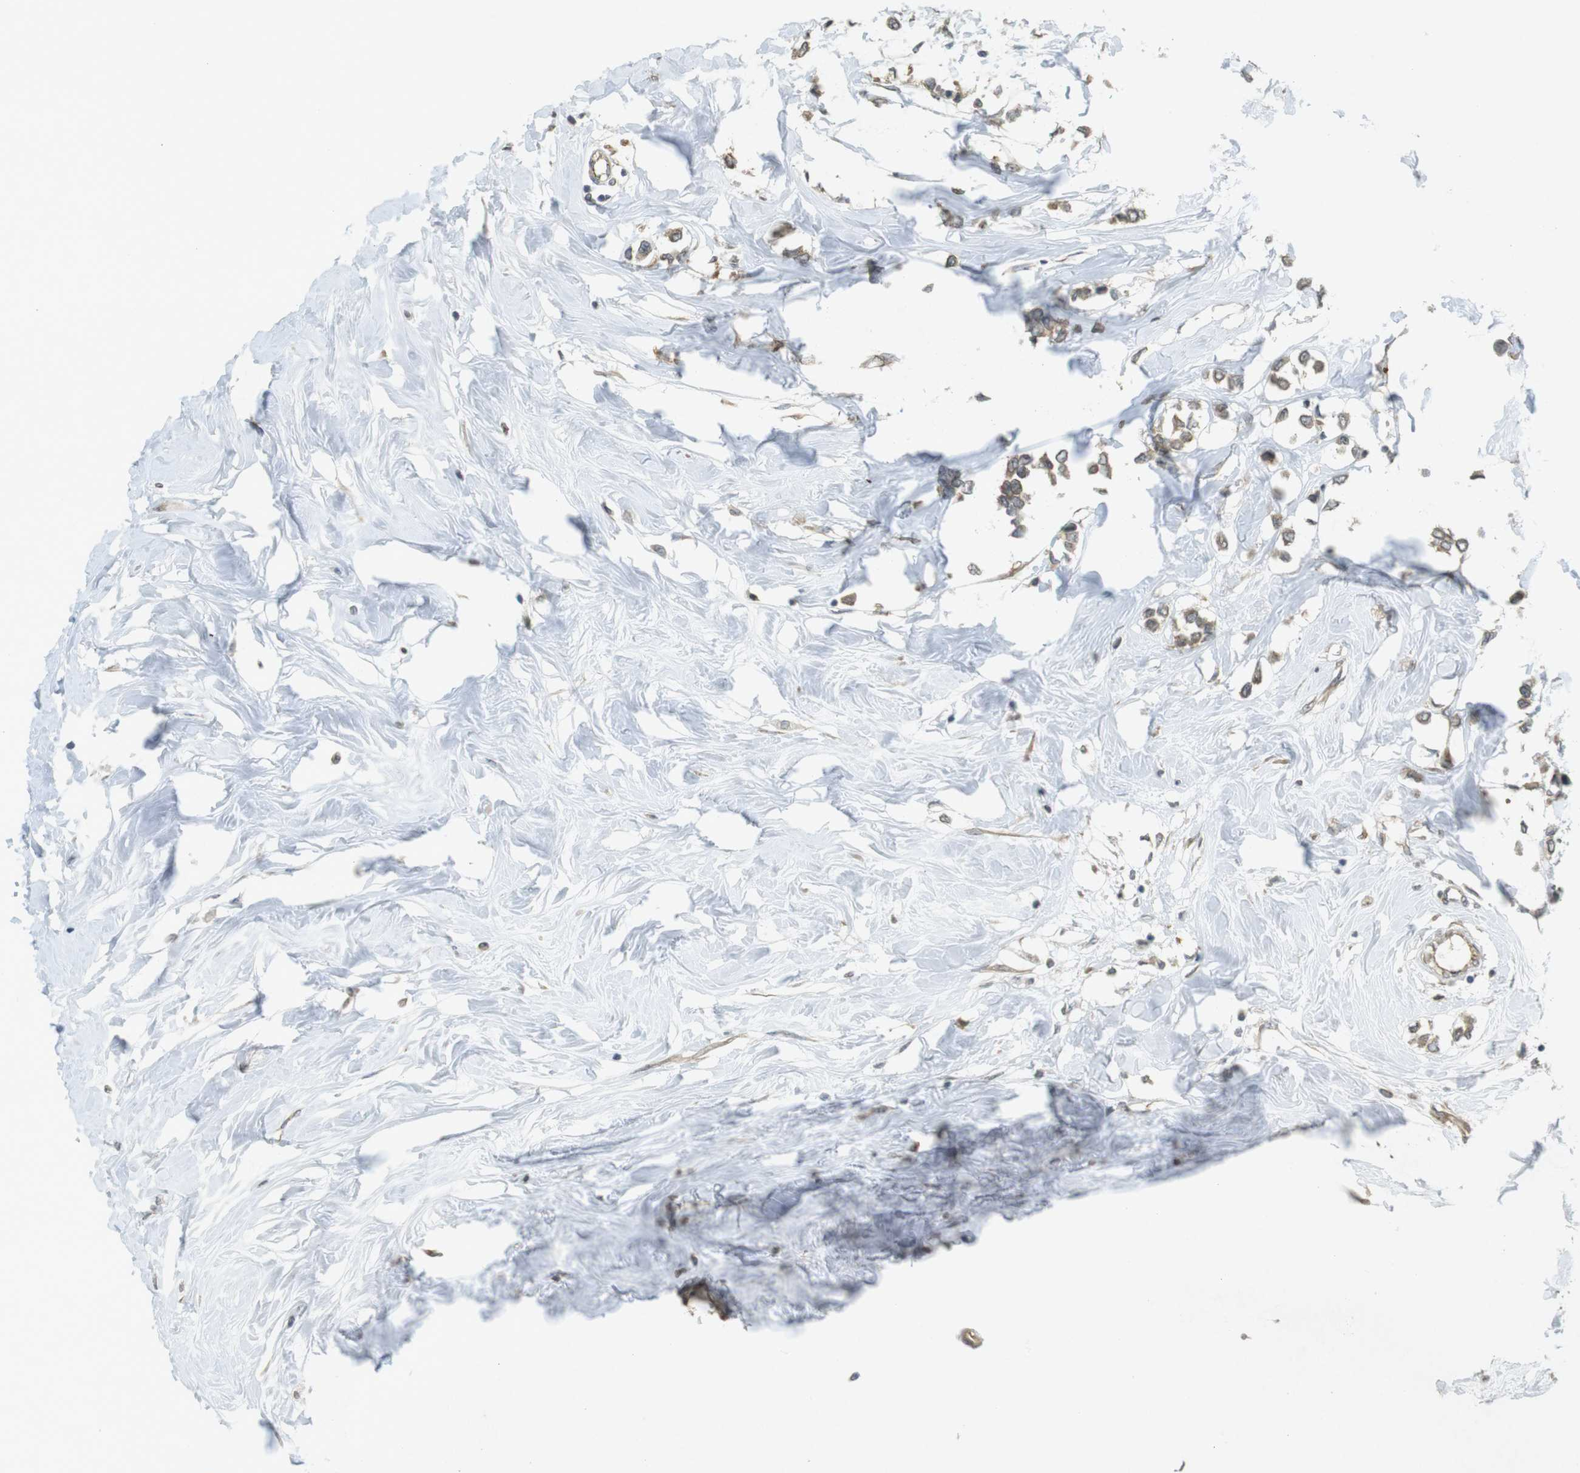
{"staining": {"intensity": "moderate", "quantity": ">75%", "location": "cytoplasmic/membranous"}, "tissue": "breast cancer", "cell_type": "Tumor cells", "image_type": "cancer", "snomed": [{"axis": "morphology", "description": "Lobular carcinoma"}, {"axis": "topography", "description": "Breast"}], "caption": "Breast cancer (lobular carcinoma) stained with DAB (3,3'-diaminobenzidine) IHC shows medium levels of moderate cytoplasmic/membranous staining in about >75% of tumor cells.", "gene": "KIF5B", "patient": {"sex": "female", "age": 51}}